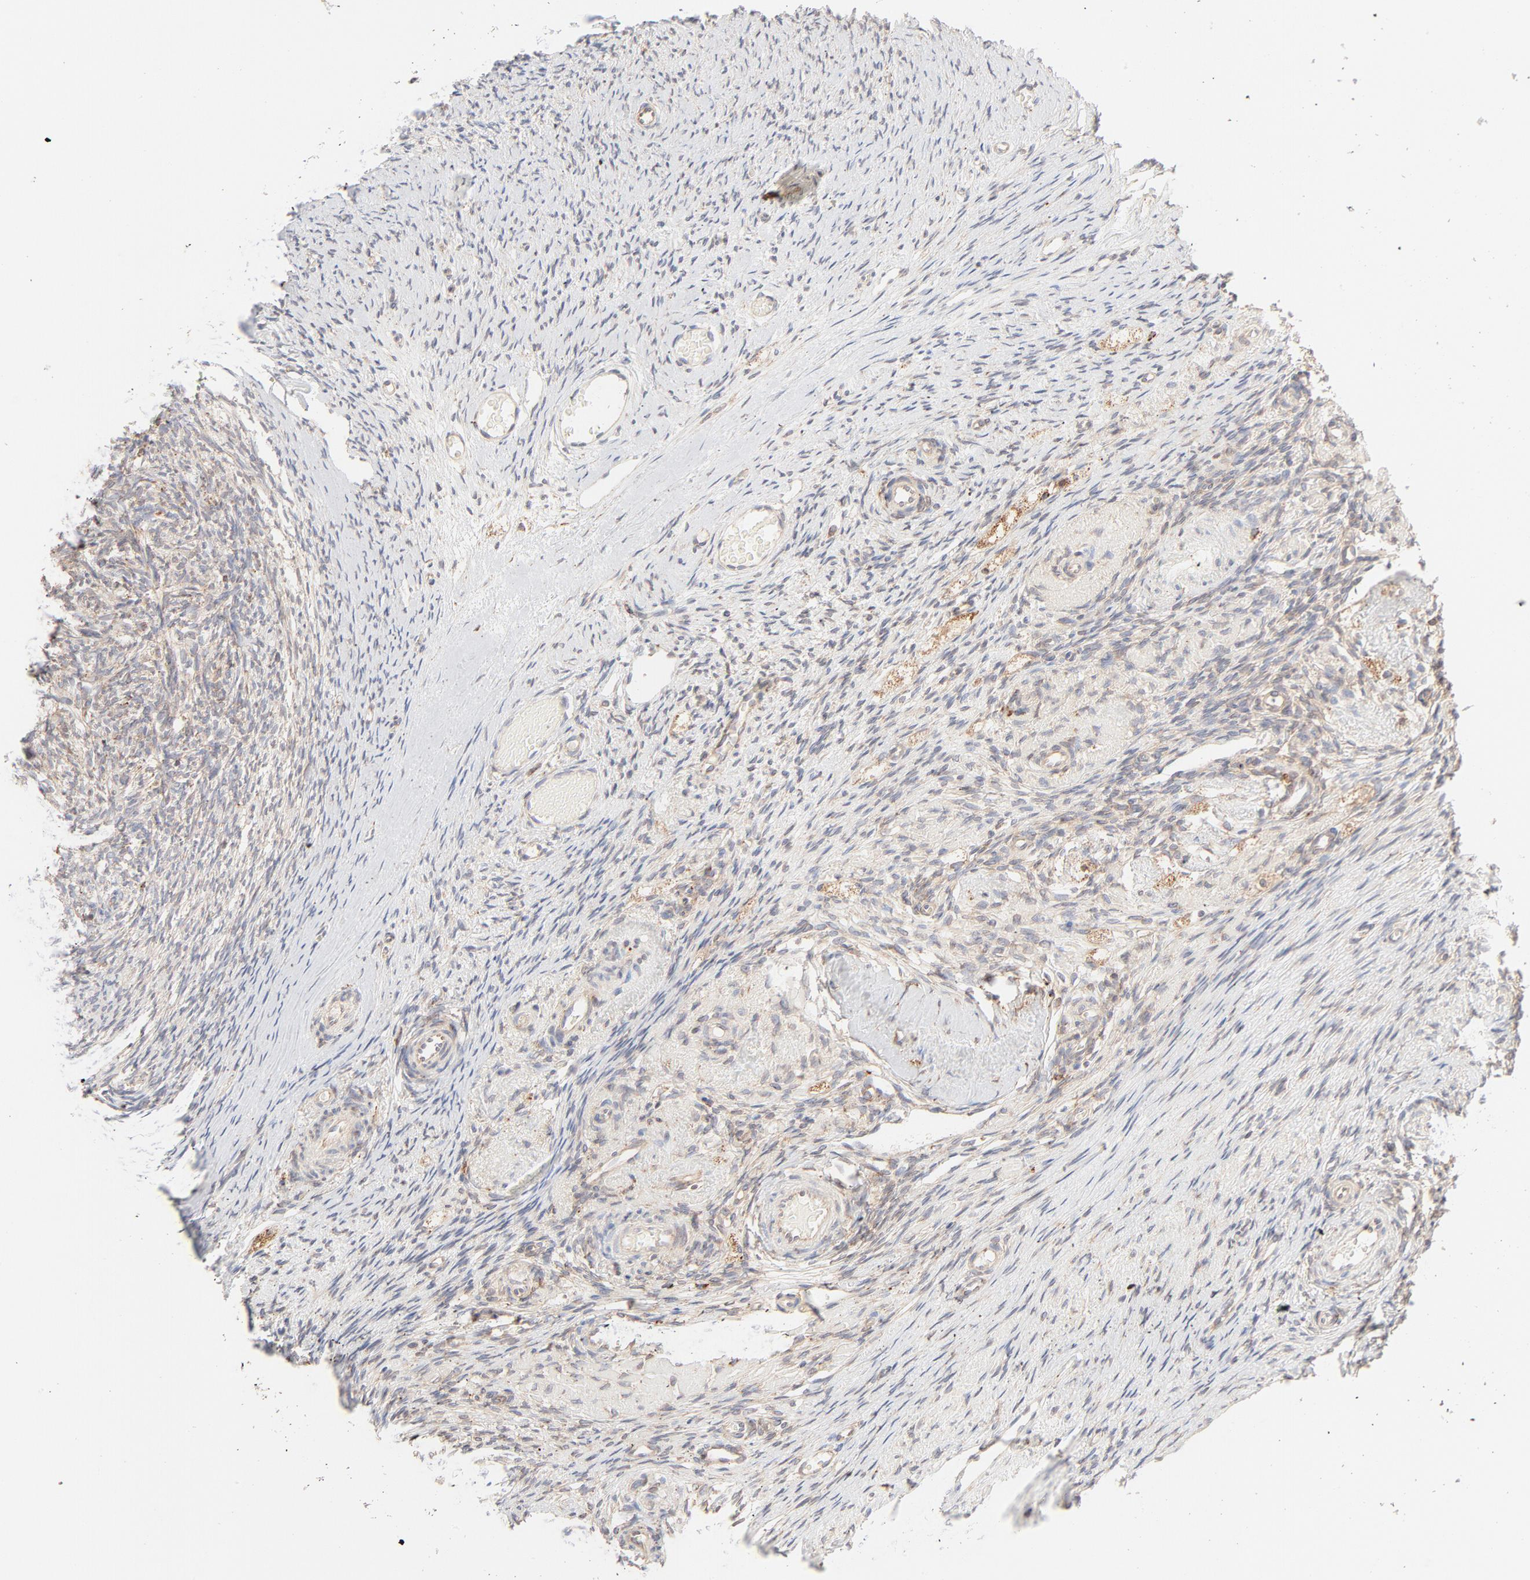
{"staining": {"intensity": "negative", "quantity": "none", "location": "none"}, "tissue": "ovary", "cell_type": "Follicle cells", "image_type": "normal", "snomed": [{"axis": "morphology", "description": "Normal tissue, NOS"}, {"axis": "topography", "description": "Ovary"}], "caption": "The histopathology image demonstrates no staining of follicle cells in unremarkable ovary. Nuclei are stained in blue.", "gene": "PARP12", "patient": {"sex": "female", "age": 60}}